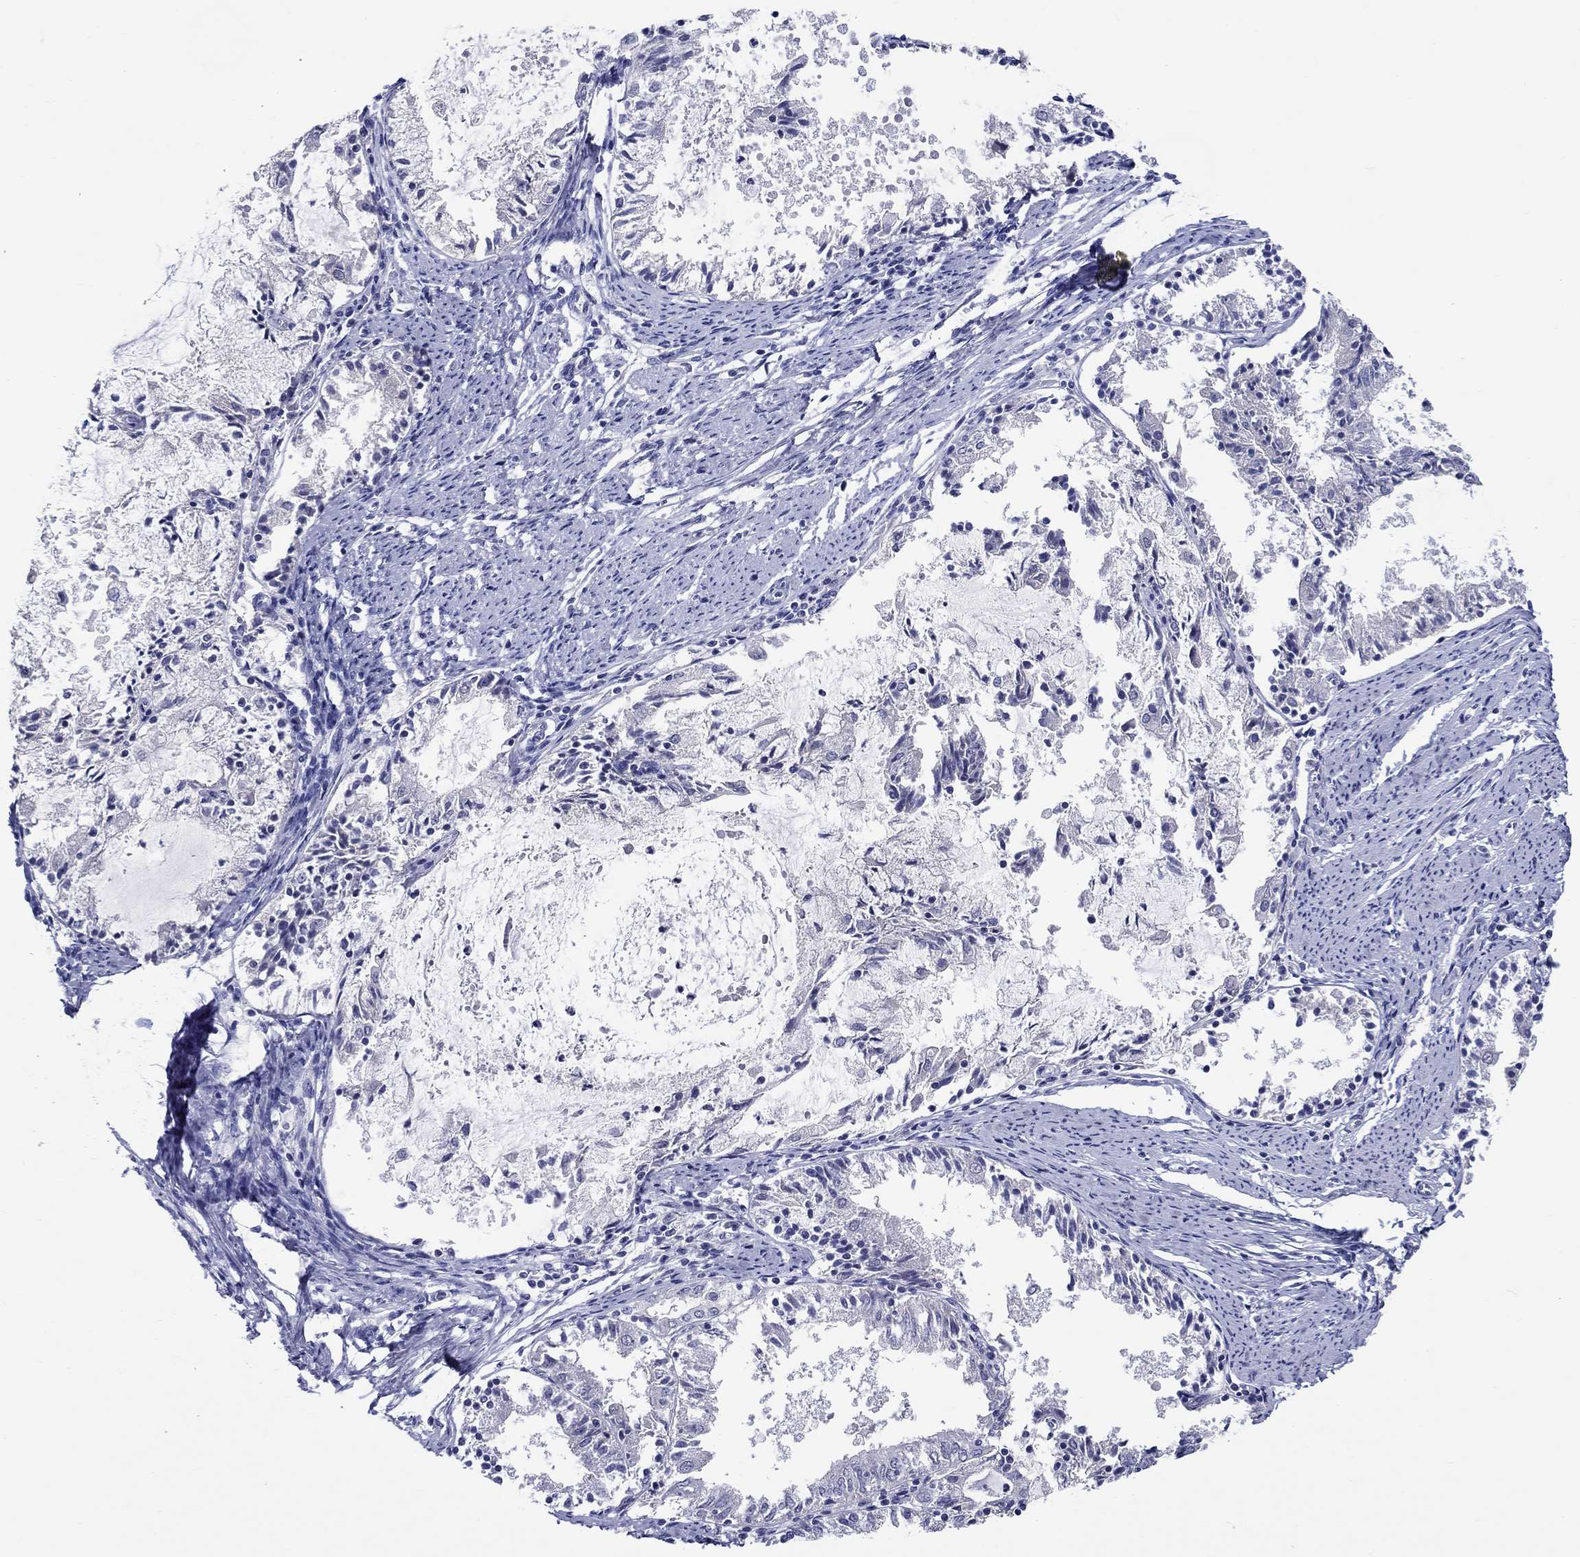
{"staining": {"intensity": "negative", "quantity": "none", "location": "none"}, "tissue": "endometrial cancer", "cell_type": "Tumor cells", "image_type": "cancer", "snomed": [{"axis": "morphology", "description": "Adenocarcinoma, NOS"}, {"axis": "topography", "description": "Endometrium"}], "caption": "Immunohistochemistry photomicrograph of endometrial adenocarcinoma stained for a protein (brown), which shows no staining in tumor cells.", "gene": "SLC30A3", "patient": {"sex": "female", "age": 57}}